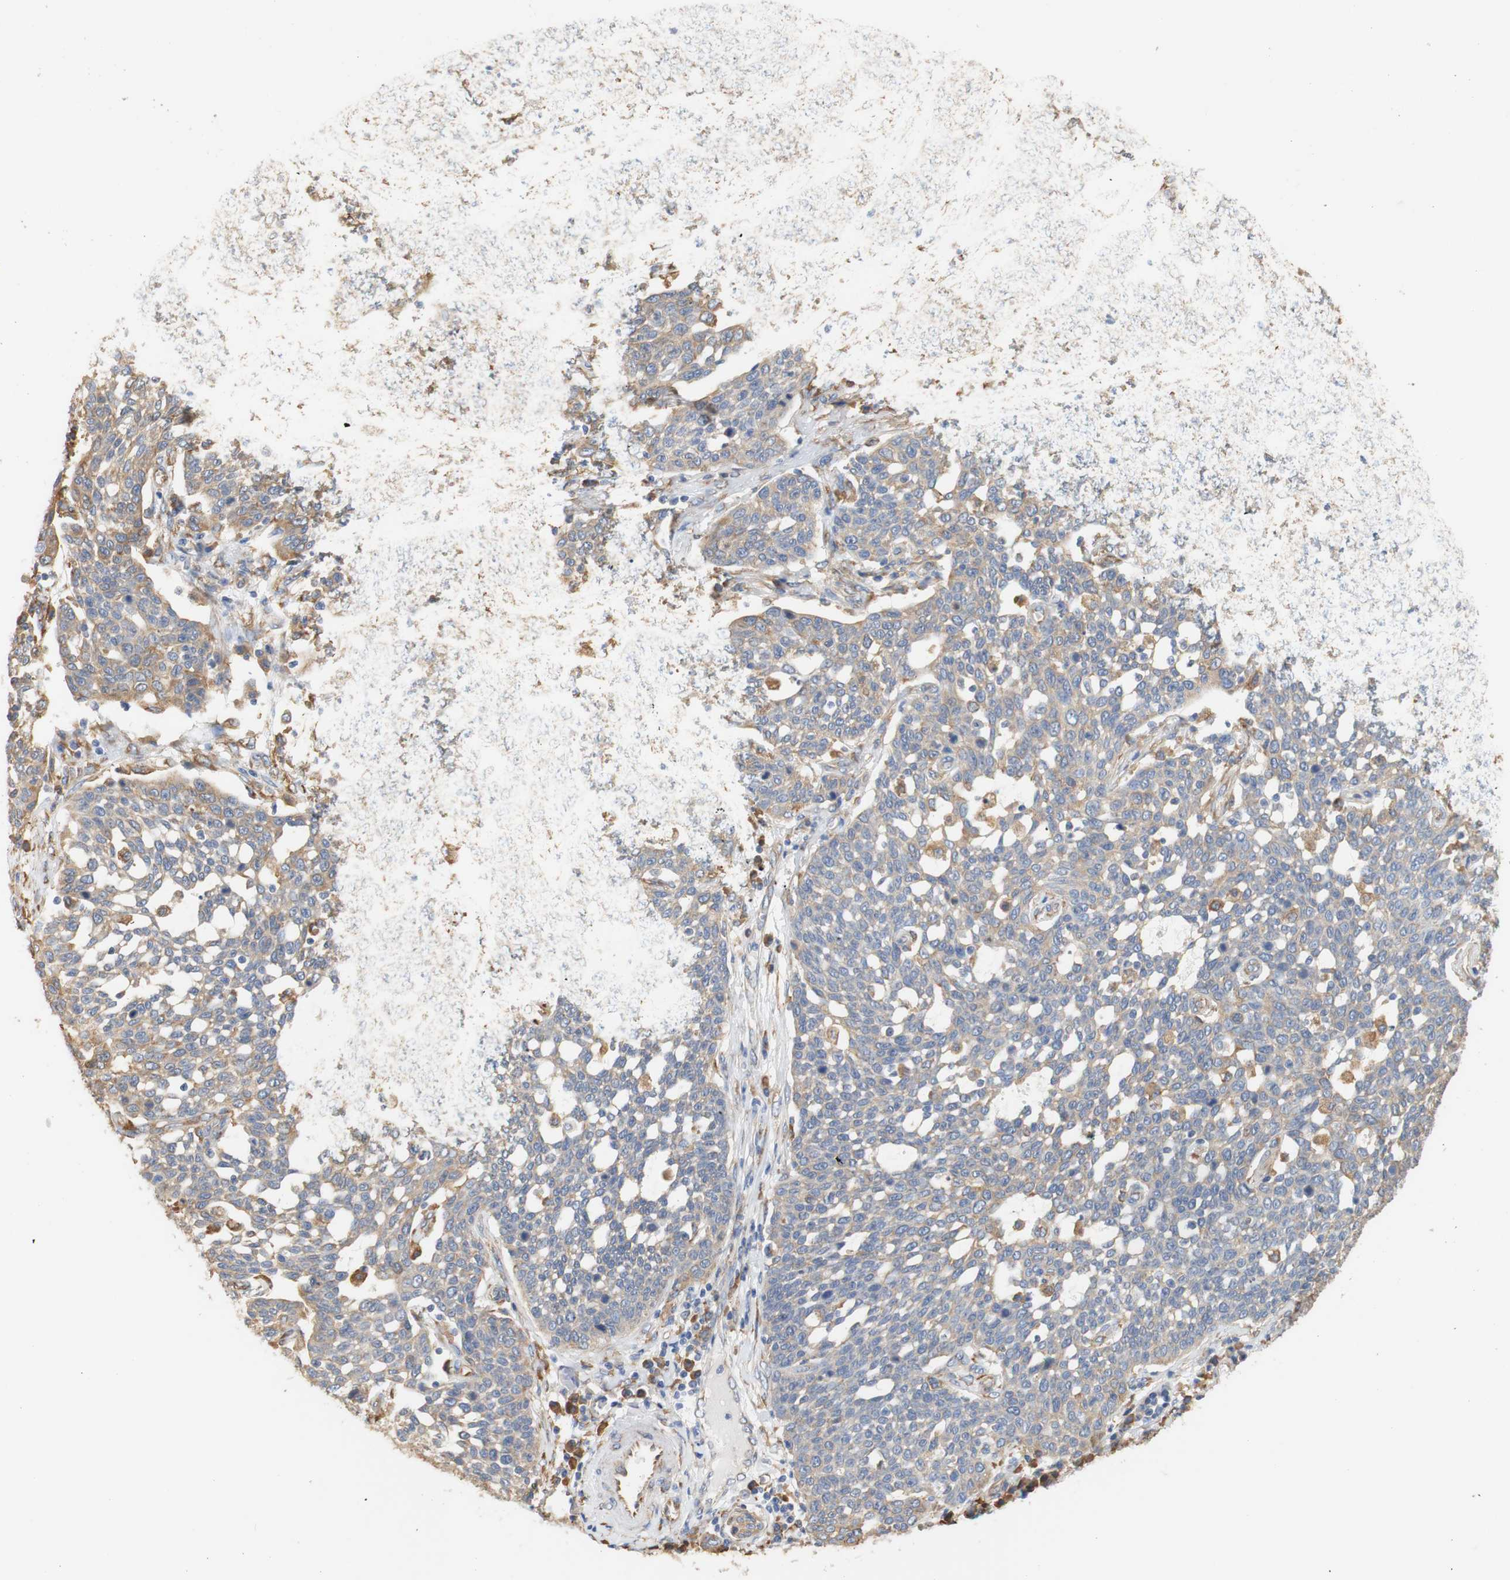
{"staining": {"intensity": "moderate", "quantity": "<25%", "location": "cytoplasmic/membranous"}, "tissue": "cervical cancer", "cell_type": "Tumor cells", "image_type": "cancer", "snomed": [{"axis": "morphology", "description": "Squamous cell carcinoma, NOS"}, {"axis": "topography", "description": "Cervix"}], "caption": "Immunohistochemical staining of squamous cell carcinoma (cervical) shows low levels of moderate cytoplasmic/membranous positivity in approximately <25% of tumor cells.", "gene": "EIF2AK4", "patient": {"sex": "female", "age": 34}}